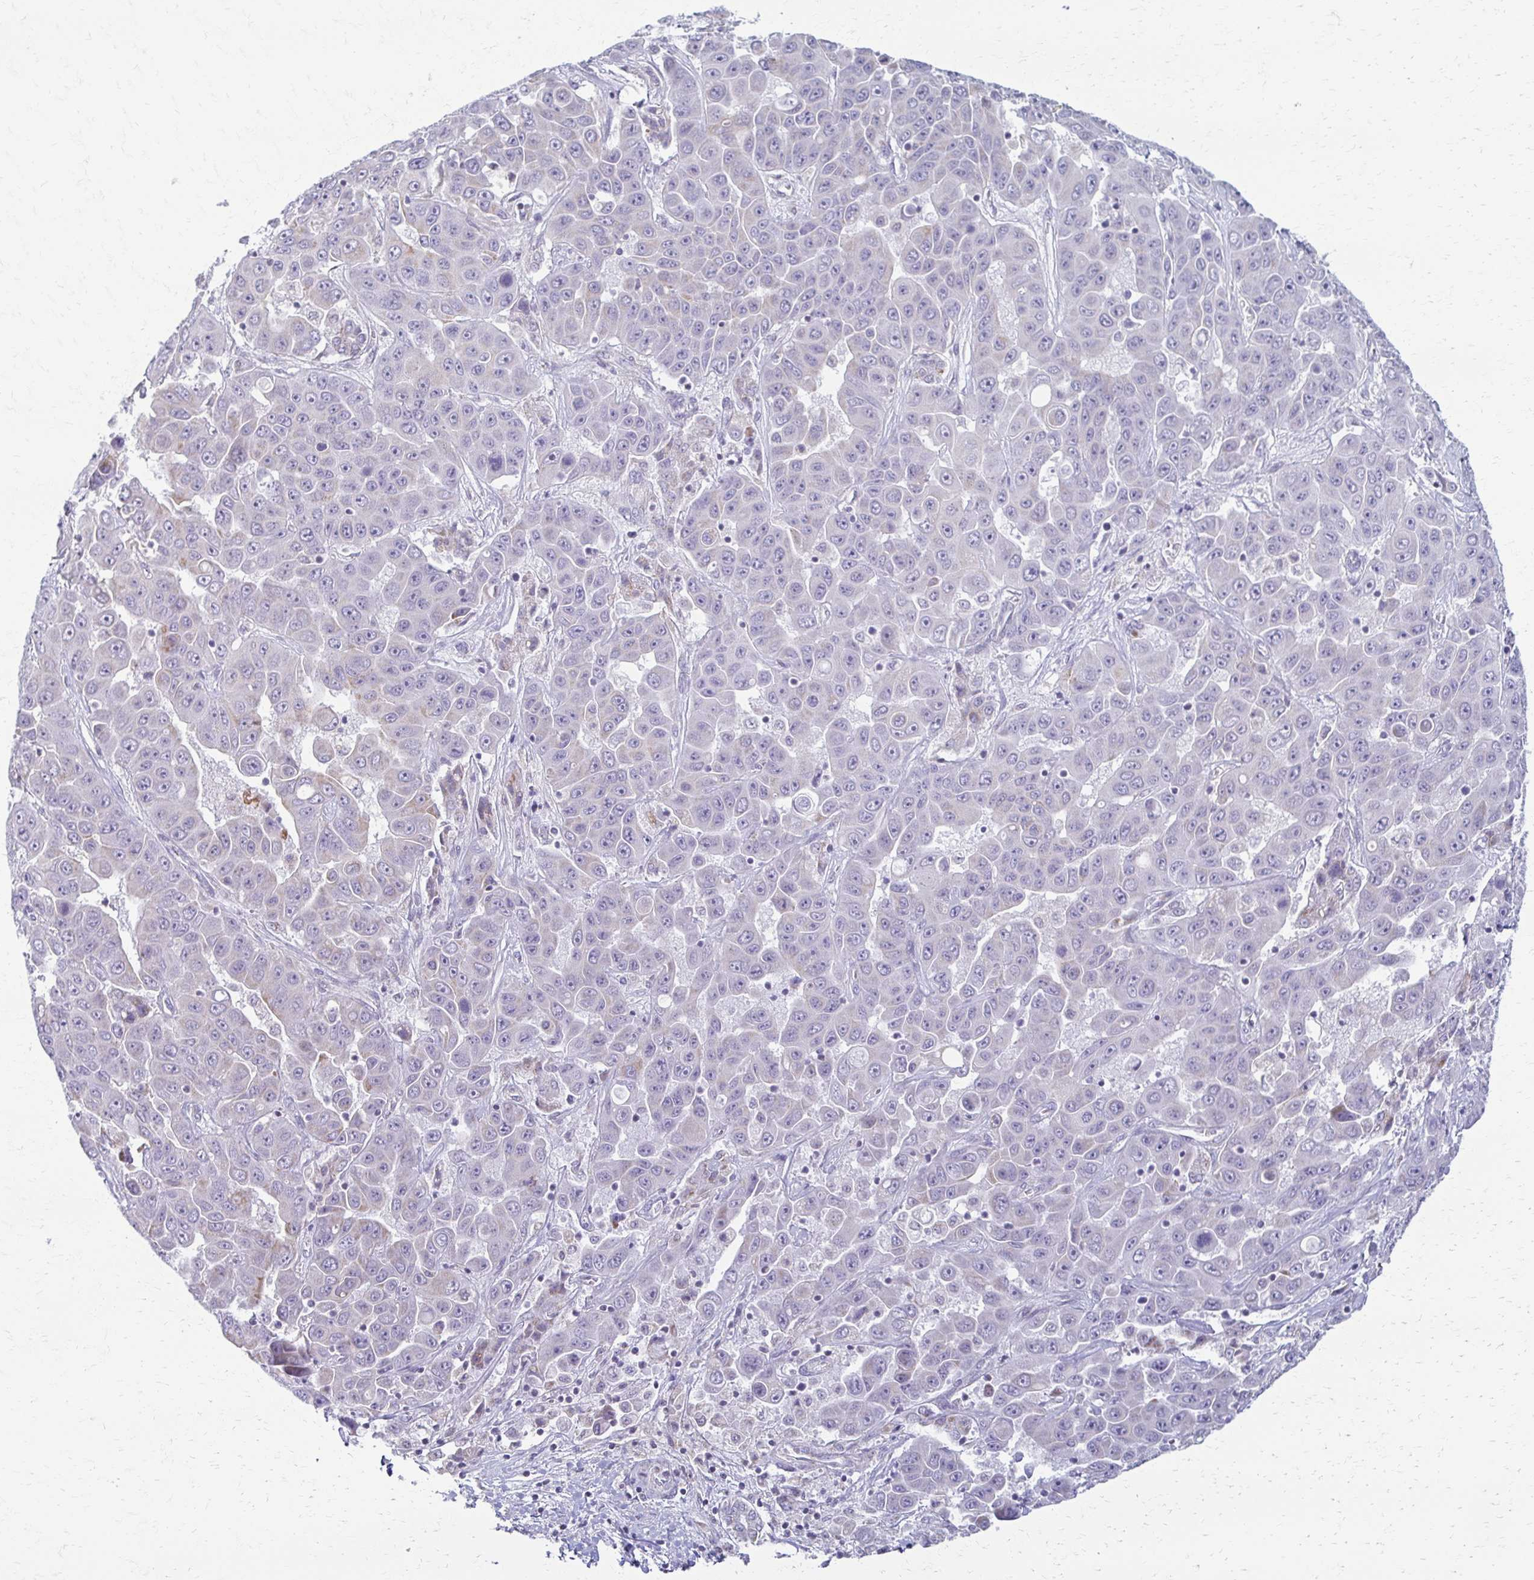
{"staining": {"intensity": "negative", "quantity": "none", "location": "none"}, "tissue": "liver cancer", "cell_type": "Tumor cells", "image_type": "cancer", "snomed": [{"axis": "morphology", "description": "Cholangiocarcinoma"}, {"axis": "topography", "description": "Liver"}], "caption": "The image reveals no staining of tumor cells in liver cancer. (Immunohistochemistry, brightfield microscopy, high magnification).", "gene": "FCGR2B", "patient": {"sex": "female", "age": 52}}